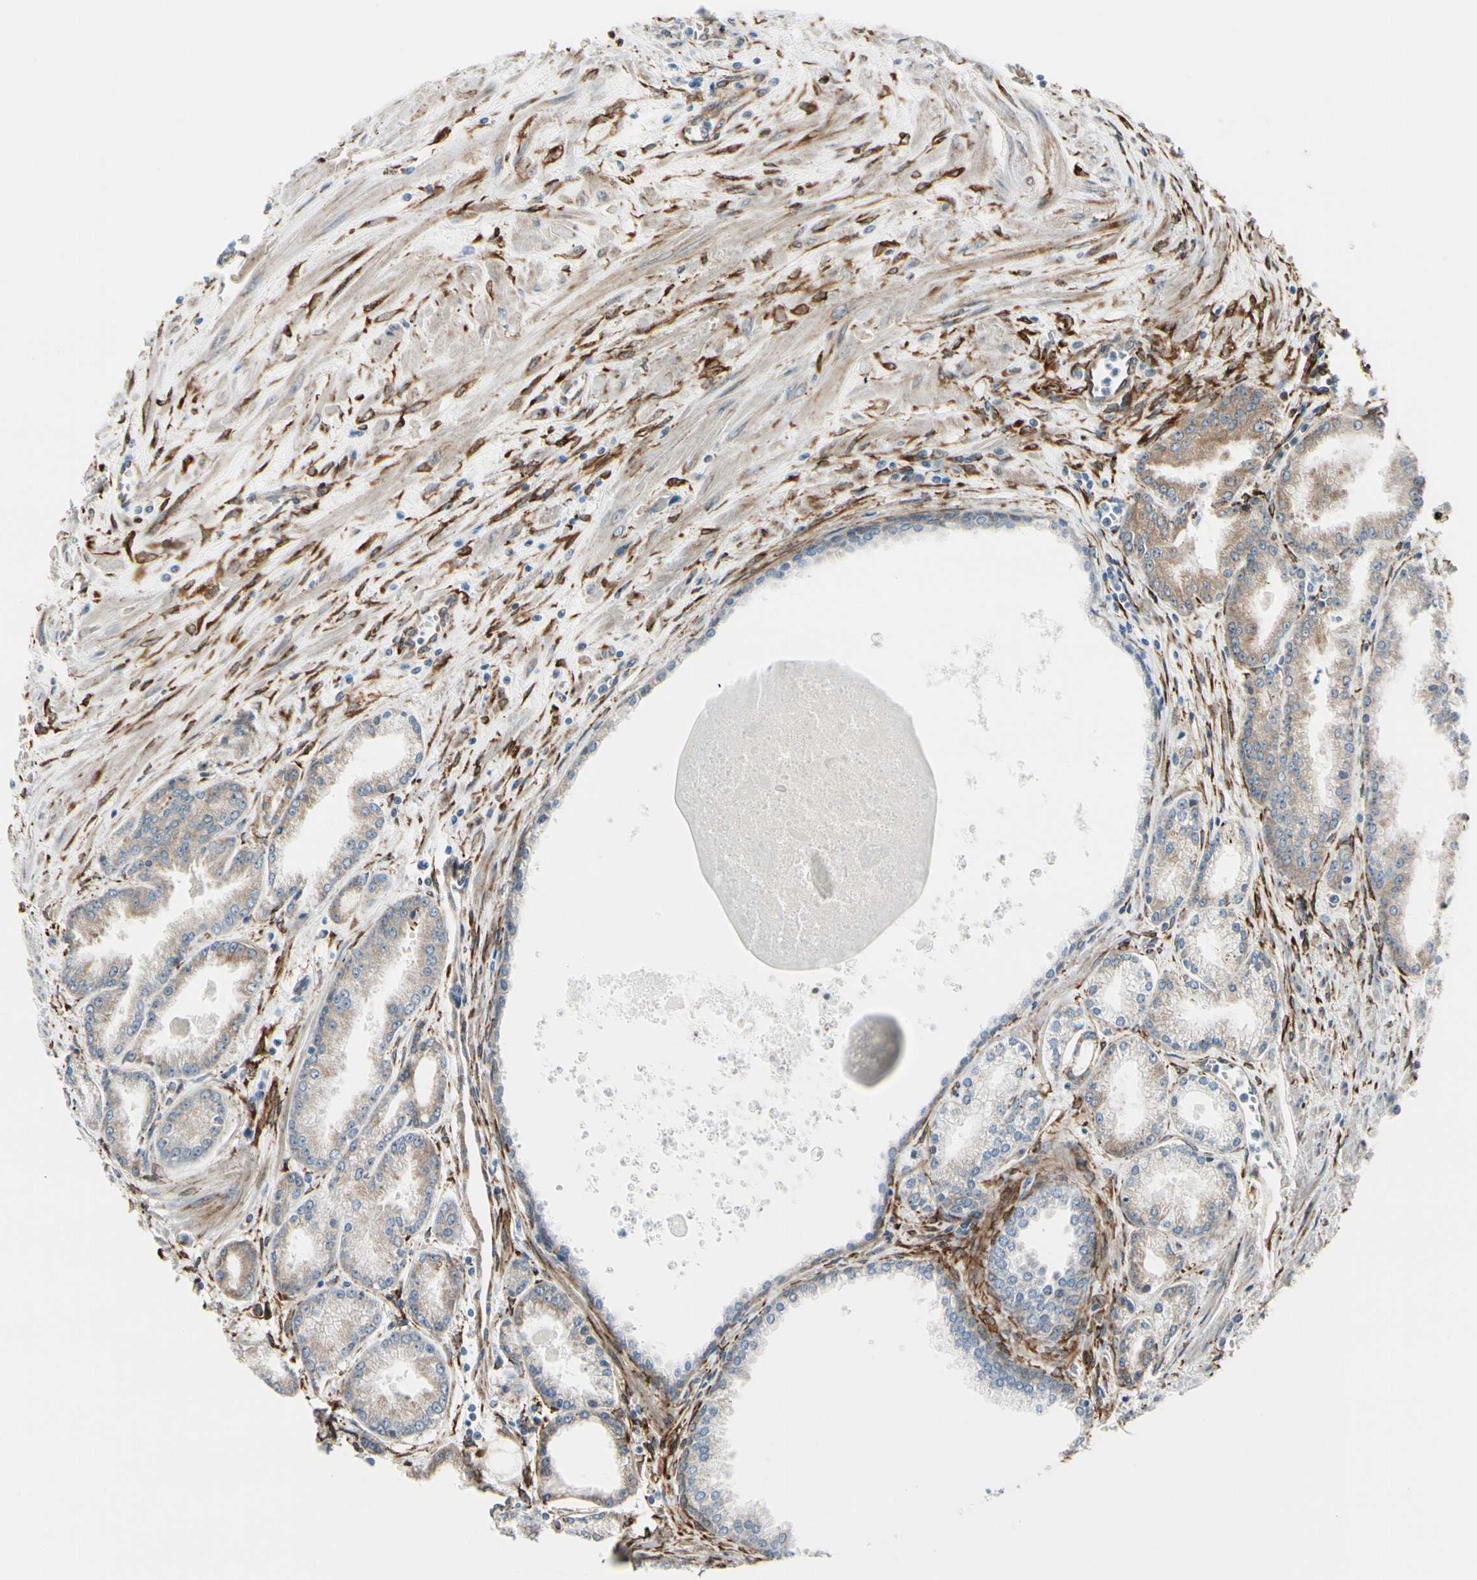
{"staining": {"intensity": "weak", "quantity": "25%-75%", "location": "cytoplasmic/membranous"}, "tissue": "prostate cancer", "cell_type": "Tumor cells", "image_type": "cancer", "snomed": [{"axis": "morphology", "description": "Adenocarcinoma, High grade"}, {"axis": "topography", "description": "Prostate"}], "caption": "IHC photomicrograph of human prostate cancer stained for a protein (brown), which exhibits low levels of weak cytoplasmic/membranous expression in approximately 25%-75% of tumor cells.", "gene": "FKBP7", "patient": {"sex": "male", "age": 61}}